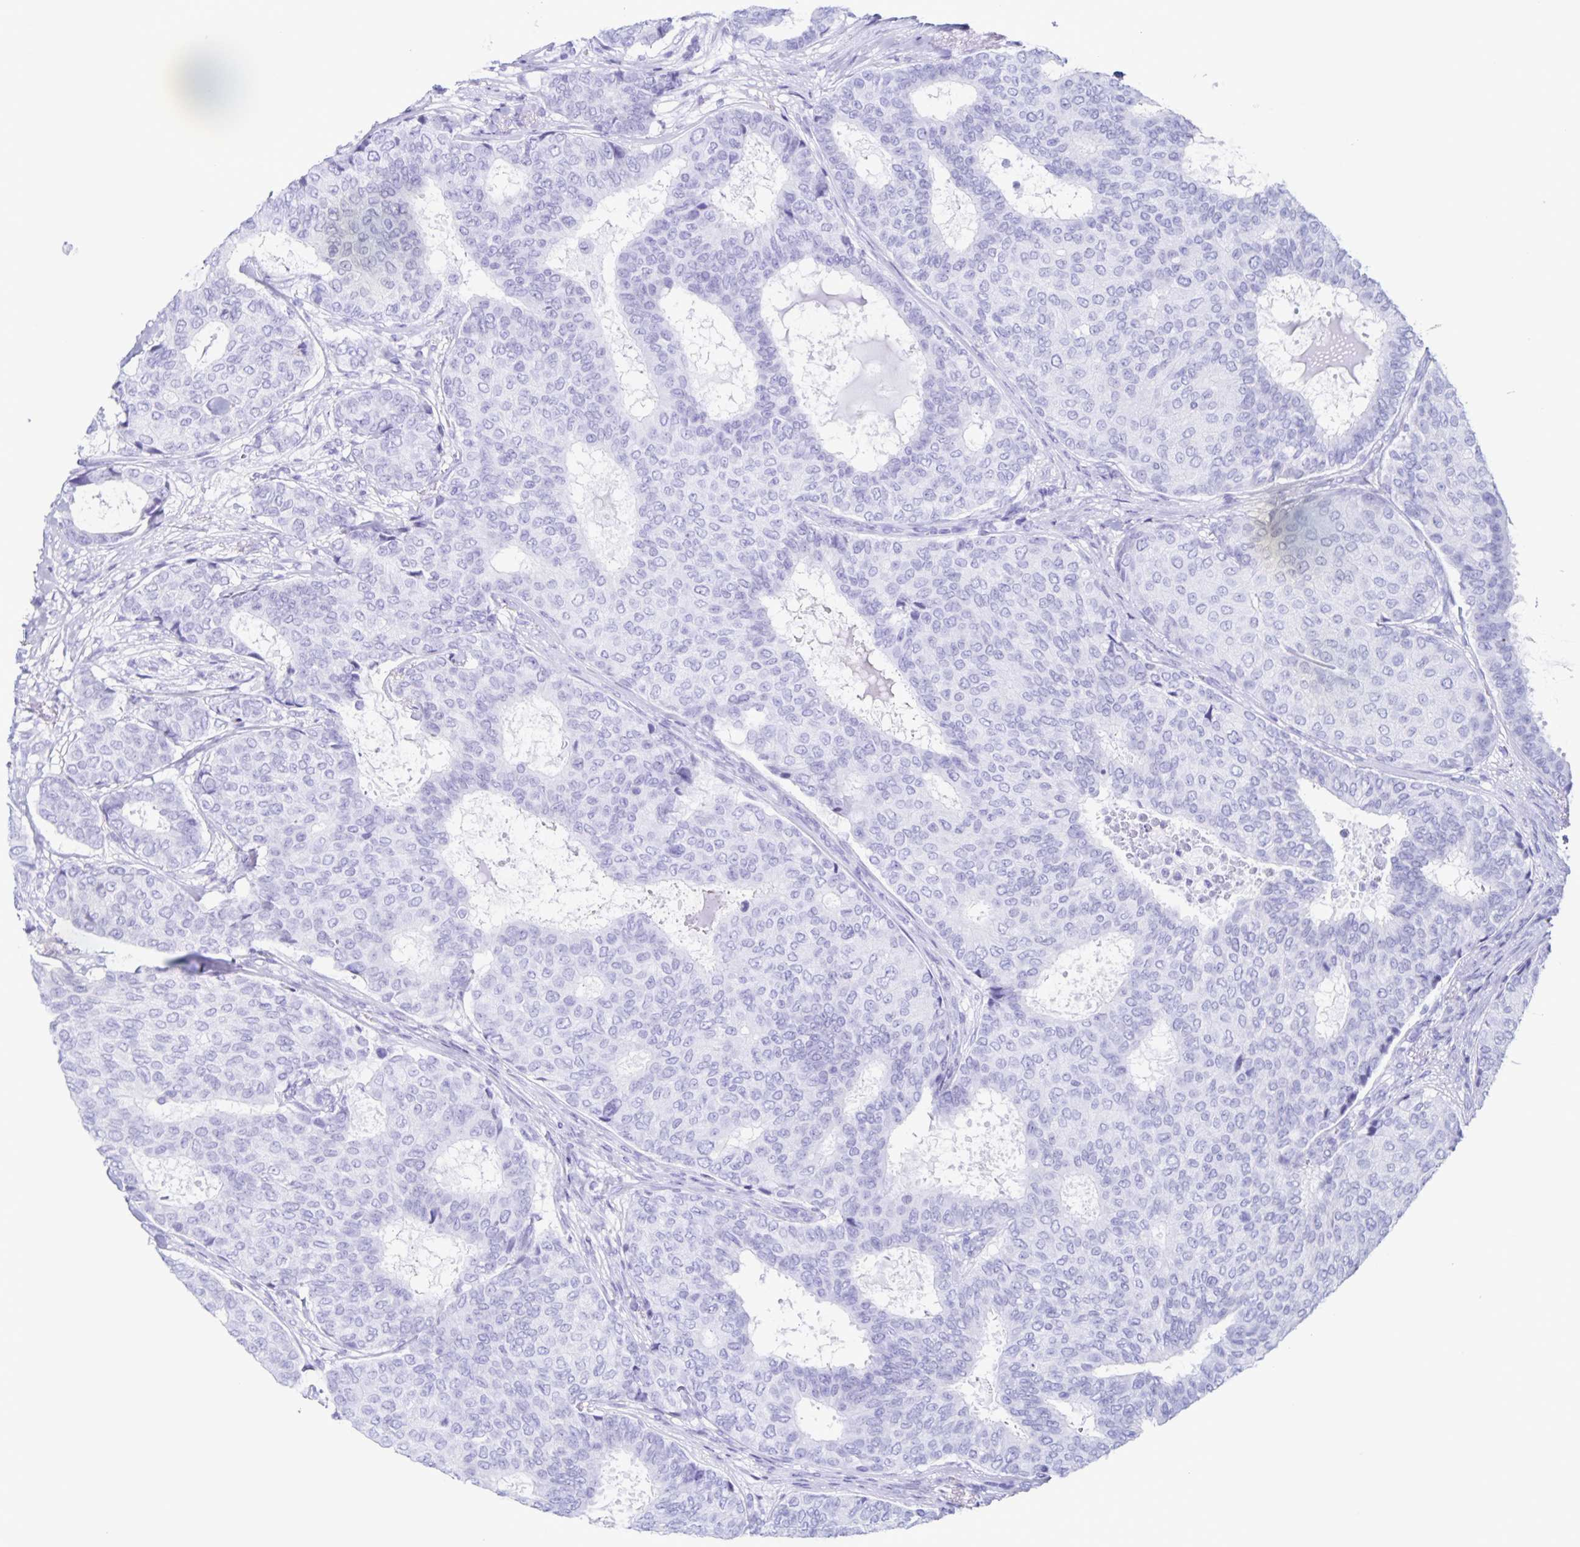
{"staining": {"intensity": "negative", "quantity": "none", "location": "none"}, "tissue": "breast cancer", "cell_type": "Tumor cells", "image_type": "cancer", "snomed": [{"axis": "morphology", "description": "Duct carcinoma"}, {"axis": "topography", "description": "Breast"}], "caption": "This histopathology image is of breast cancer stained with immunohistochemistry (IHC) to label a protein in brown with the nuclei are counter-stained blue. There is no positivity in tumor cells.", "gene": "C12orf56", "patient": {"sex": "female", "age": 75}}